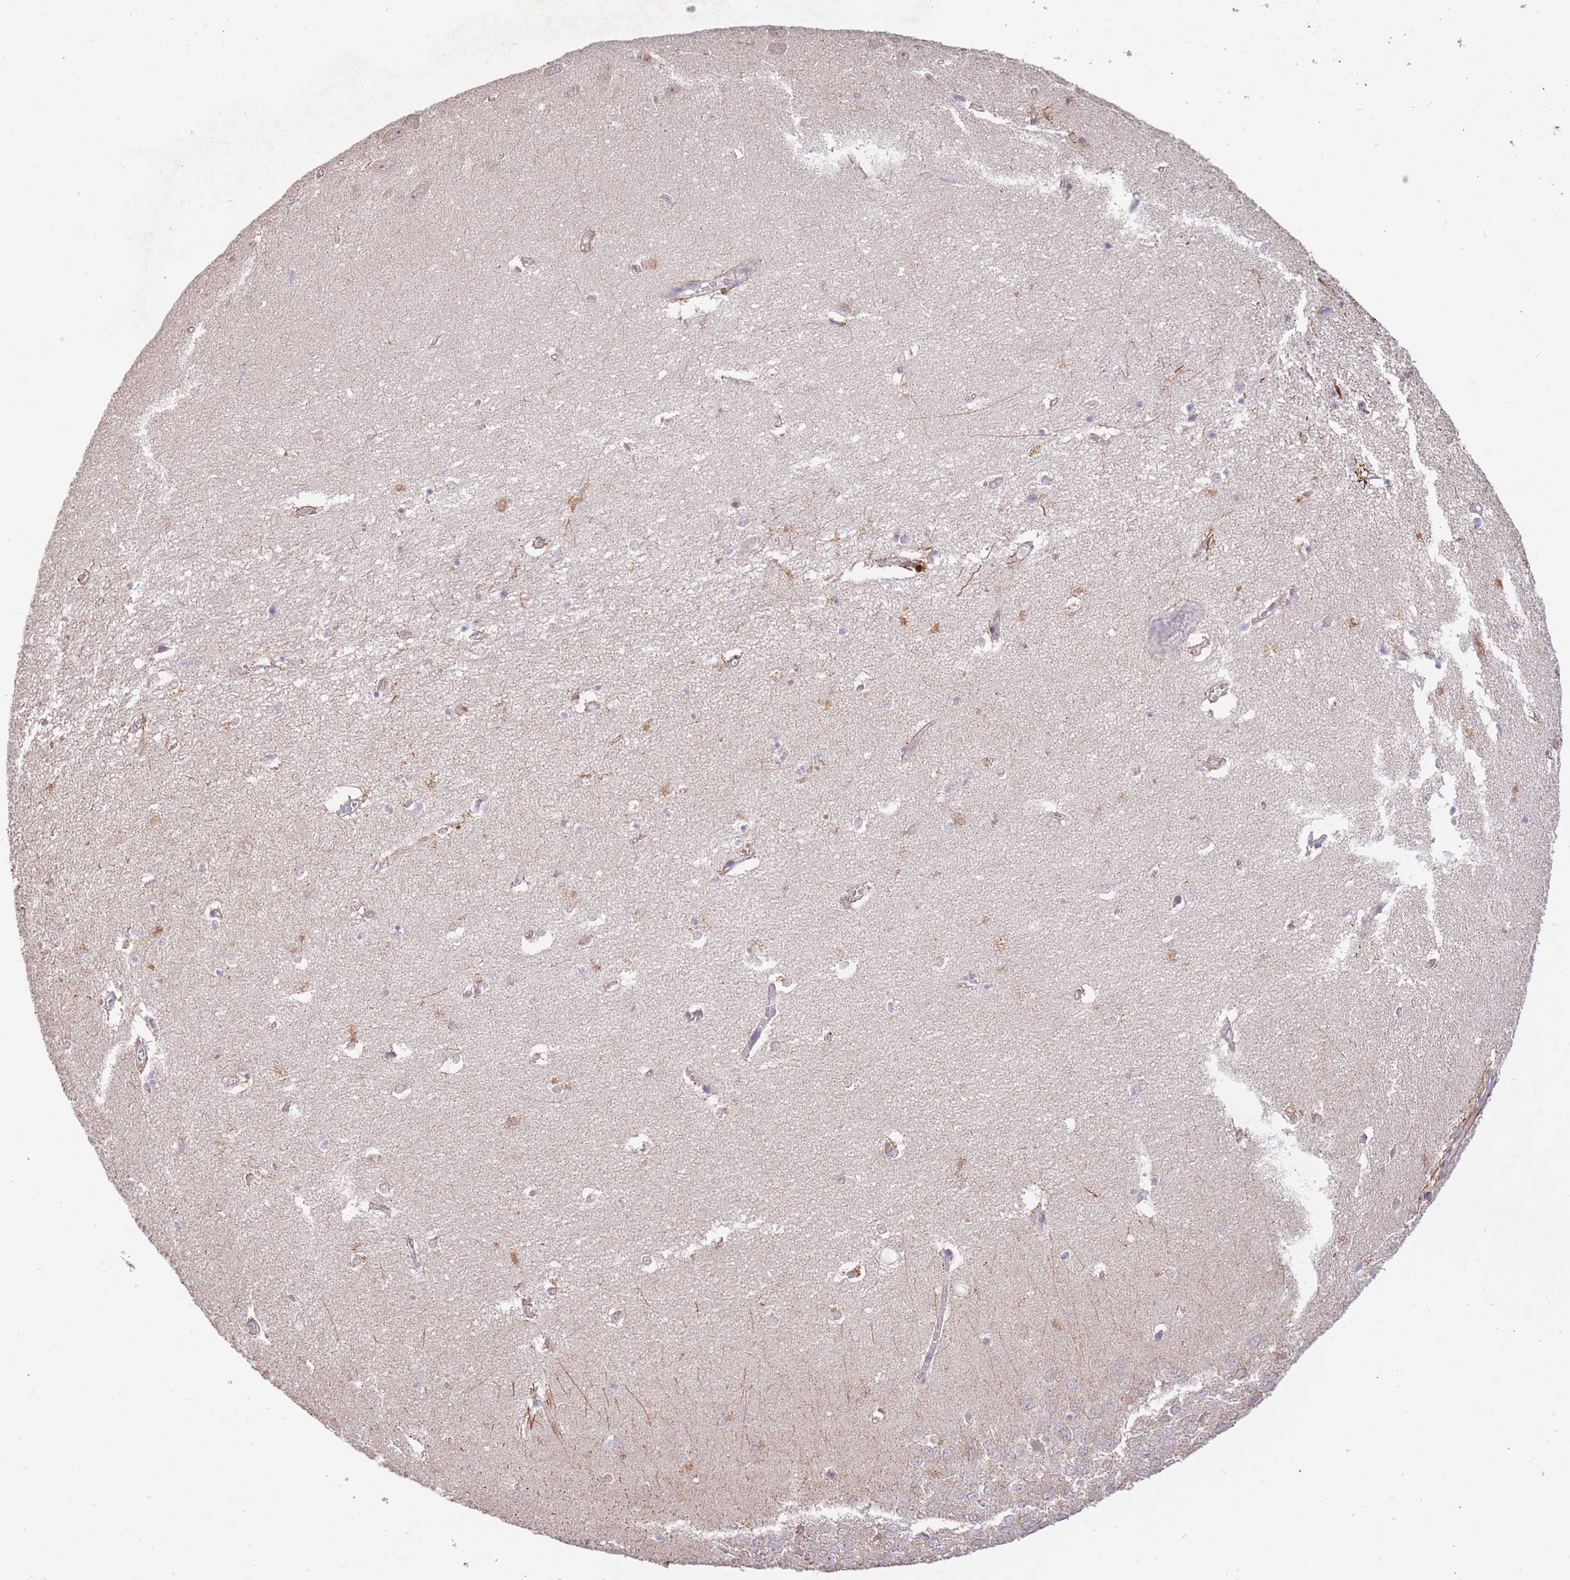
{"staining": {"intensity": "negative", "quantity": "none", "location": "none"}, "tissue": "hippocampus", "cell_type": "Glial cells", "image_type": "normal", "snomed": [{"axis": "morphology", "description": "Normal tissue, NOS"}, {"axis": "topography", "description": "Hippocampus"}], "caption": "High magnification brightfield microscopy of normal hippocampus stained with DAB (brown) and counterstained with hematoxylin (blue): glial cells show no significant positivity.", "gene": "RGS14", "patient": {"sex": "female", "age": 64}}